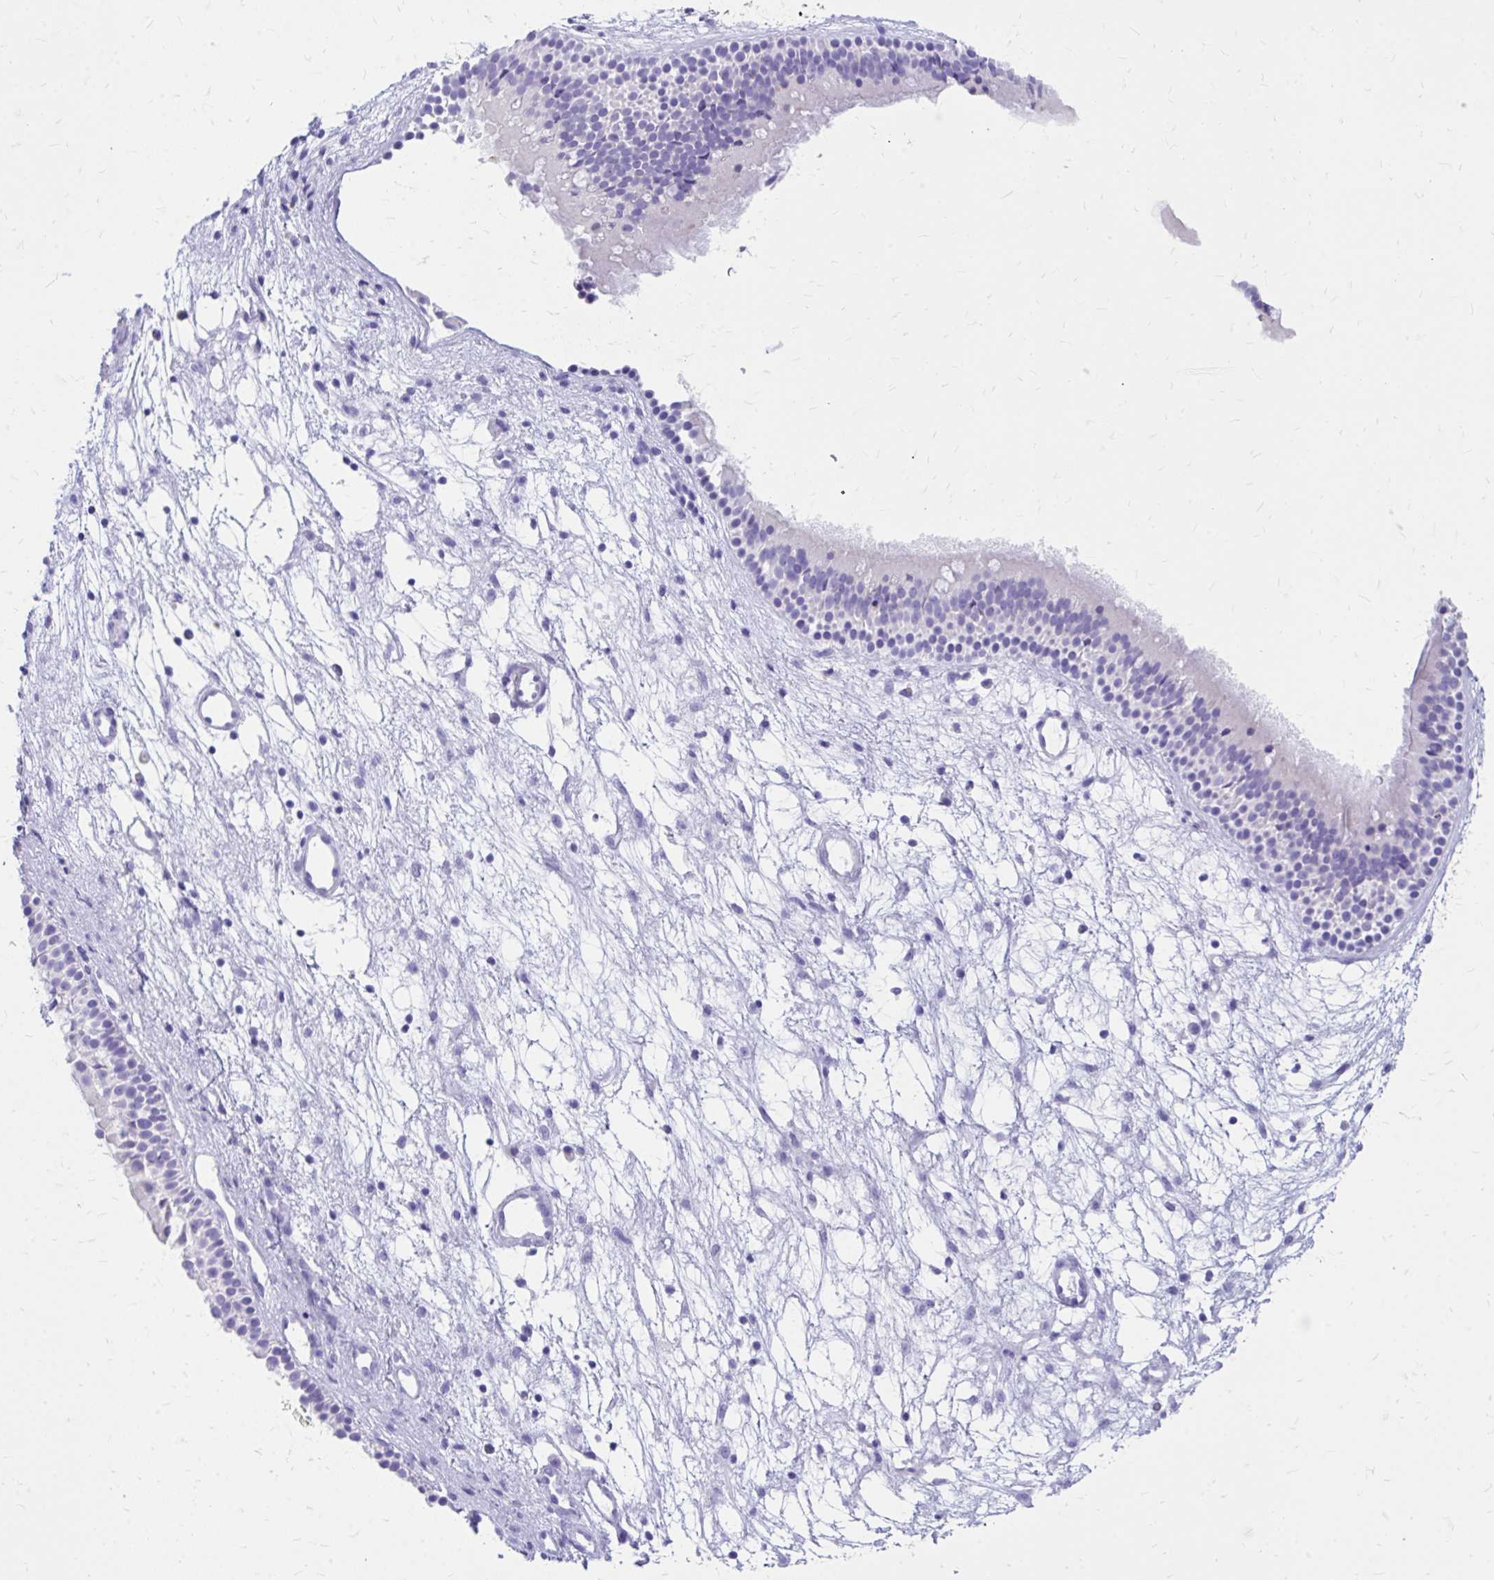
{"staining": {"intensity": "negative", "quantity": "none", "location": "none"}, "tissue": "nasopharynx", "cell_type": "Respiratory epithelial cells", "image_type": "normal", "snomed": [{"axis": "morphology", "description": "Normal tissue, NOS"}, {"axis": "morphology", "description": "Polyp, NOS"}, {"axis": "topography", "description": "Nasopharynx"}], "caption": "A histopathology image of nasopharynx stained for a protein displays no brown staining in respiratory epithelial cells. (DAB IHC, high magnification).", "gene": "ZNF699", "patient": {"sex": "male", "age": 83}}